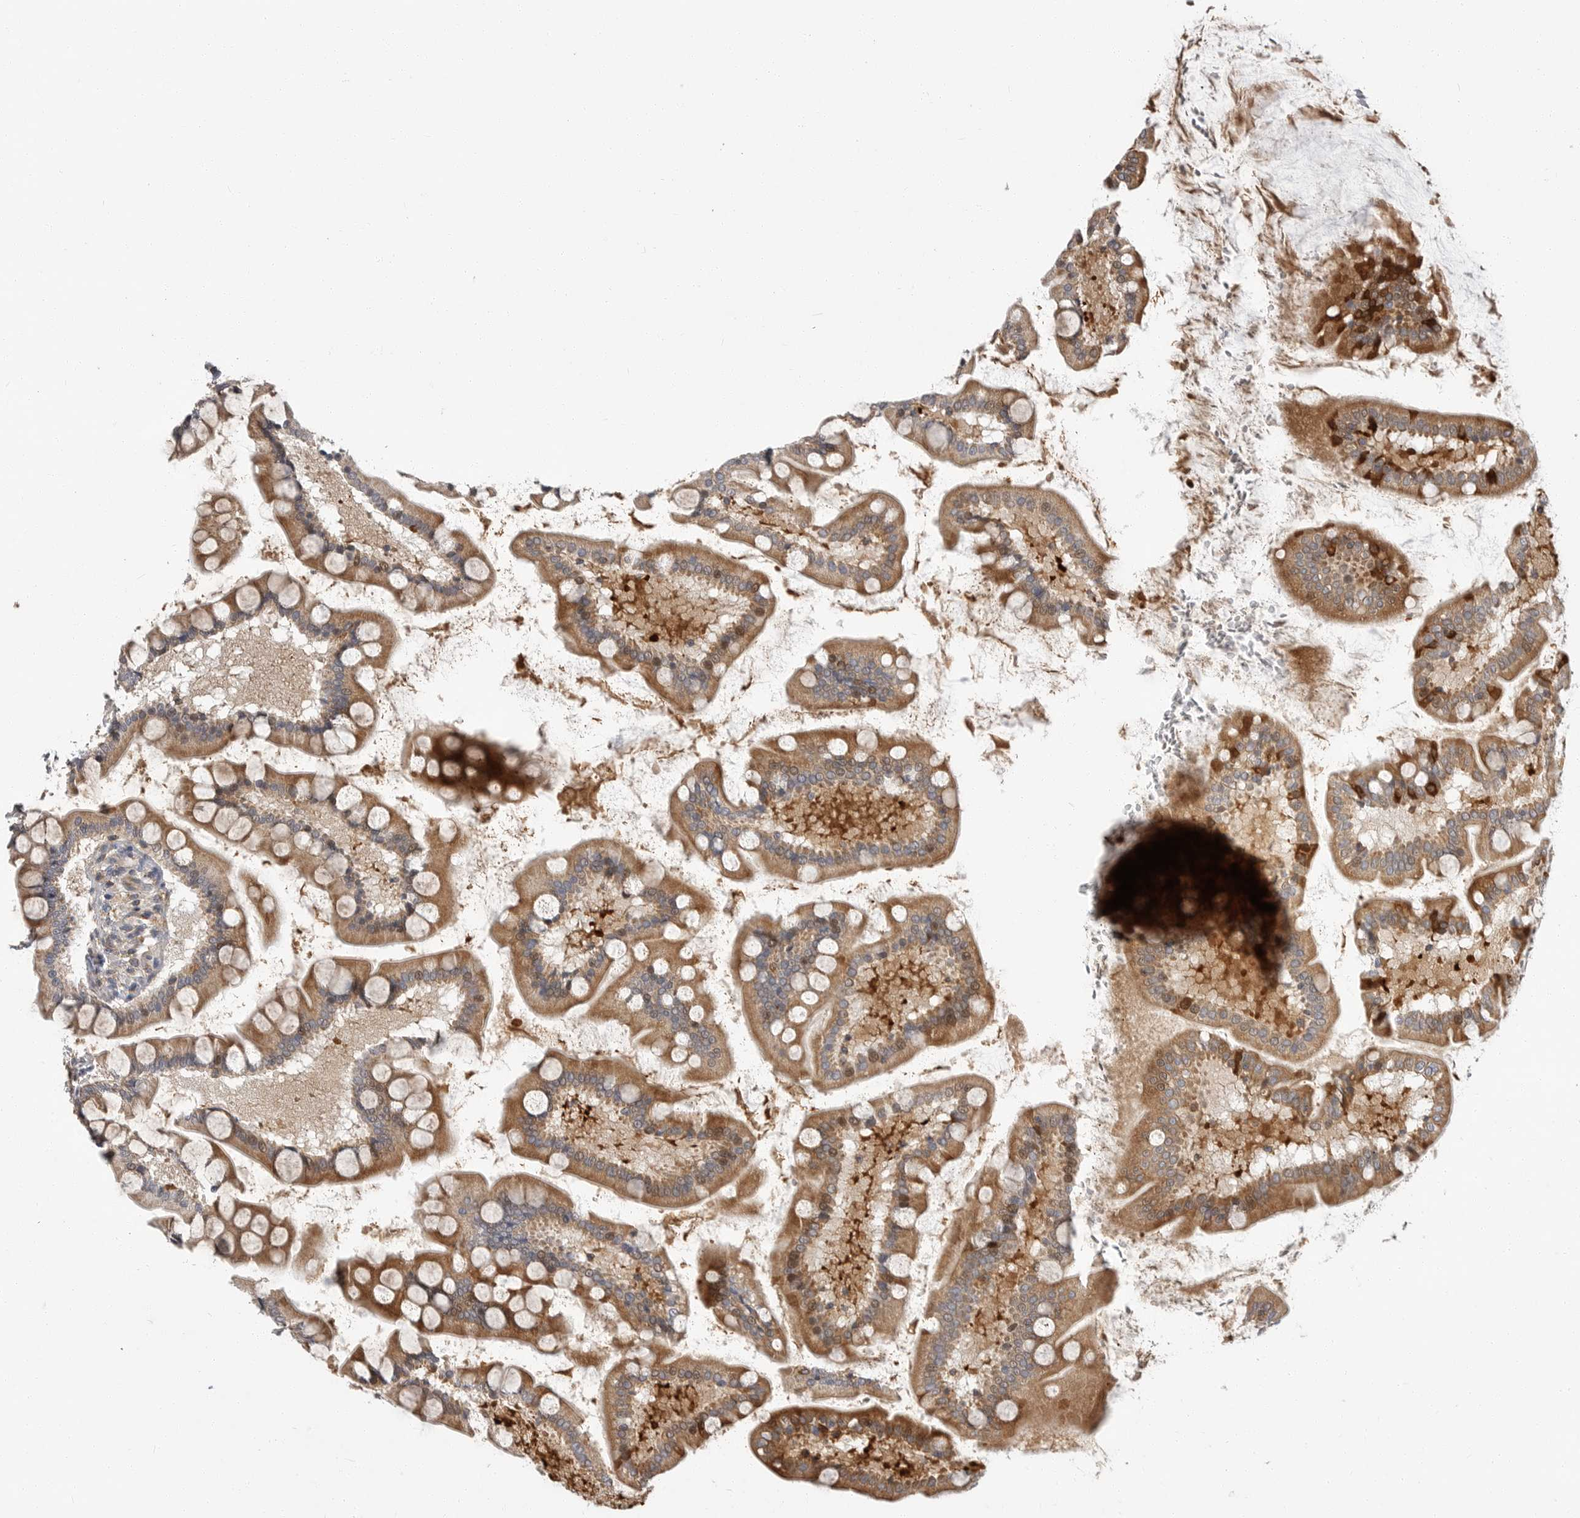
{"staining": {"intensity": "moderate", "quantity": ">75%", "location": "cytoplasmic/membranous"}, "tissue": "small intestine", "cell_type": "Glandular cells", "image_type": "normal", "snomed": [{"axis": "morphology", "description": "Normal tissue, NOS"}, {"axis": "topography", "description": "Small intestine"}], "caption": "Protein staining exhibits moderate cytoplasmic/membranous expression in approximately >75% of glandular cells in unremarkable small intestine.", "gene": "KYAT3", "patient": {"sex": "male", "age": 41}}